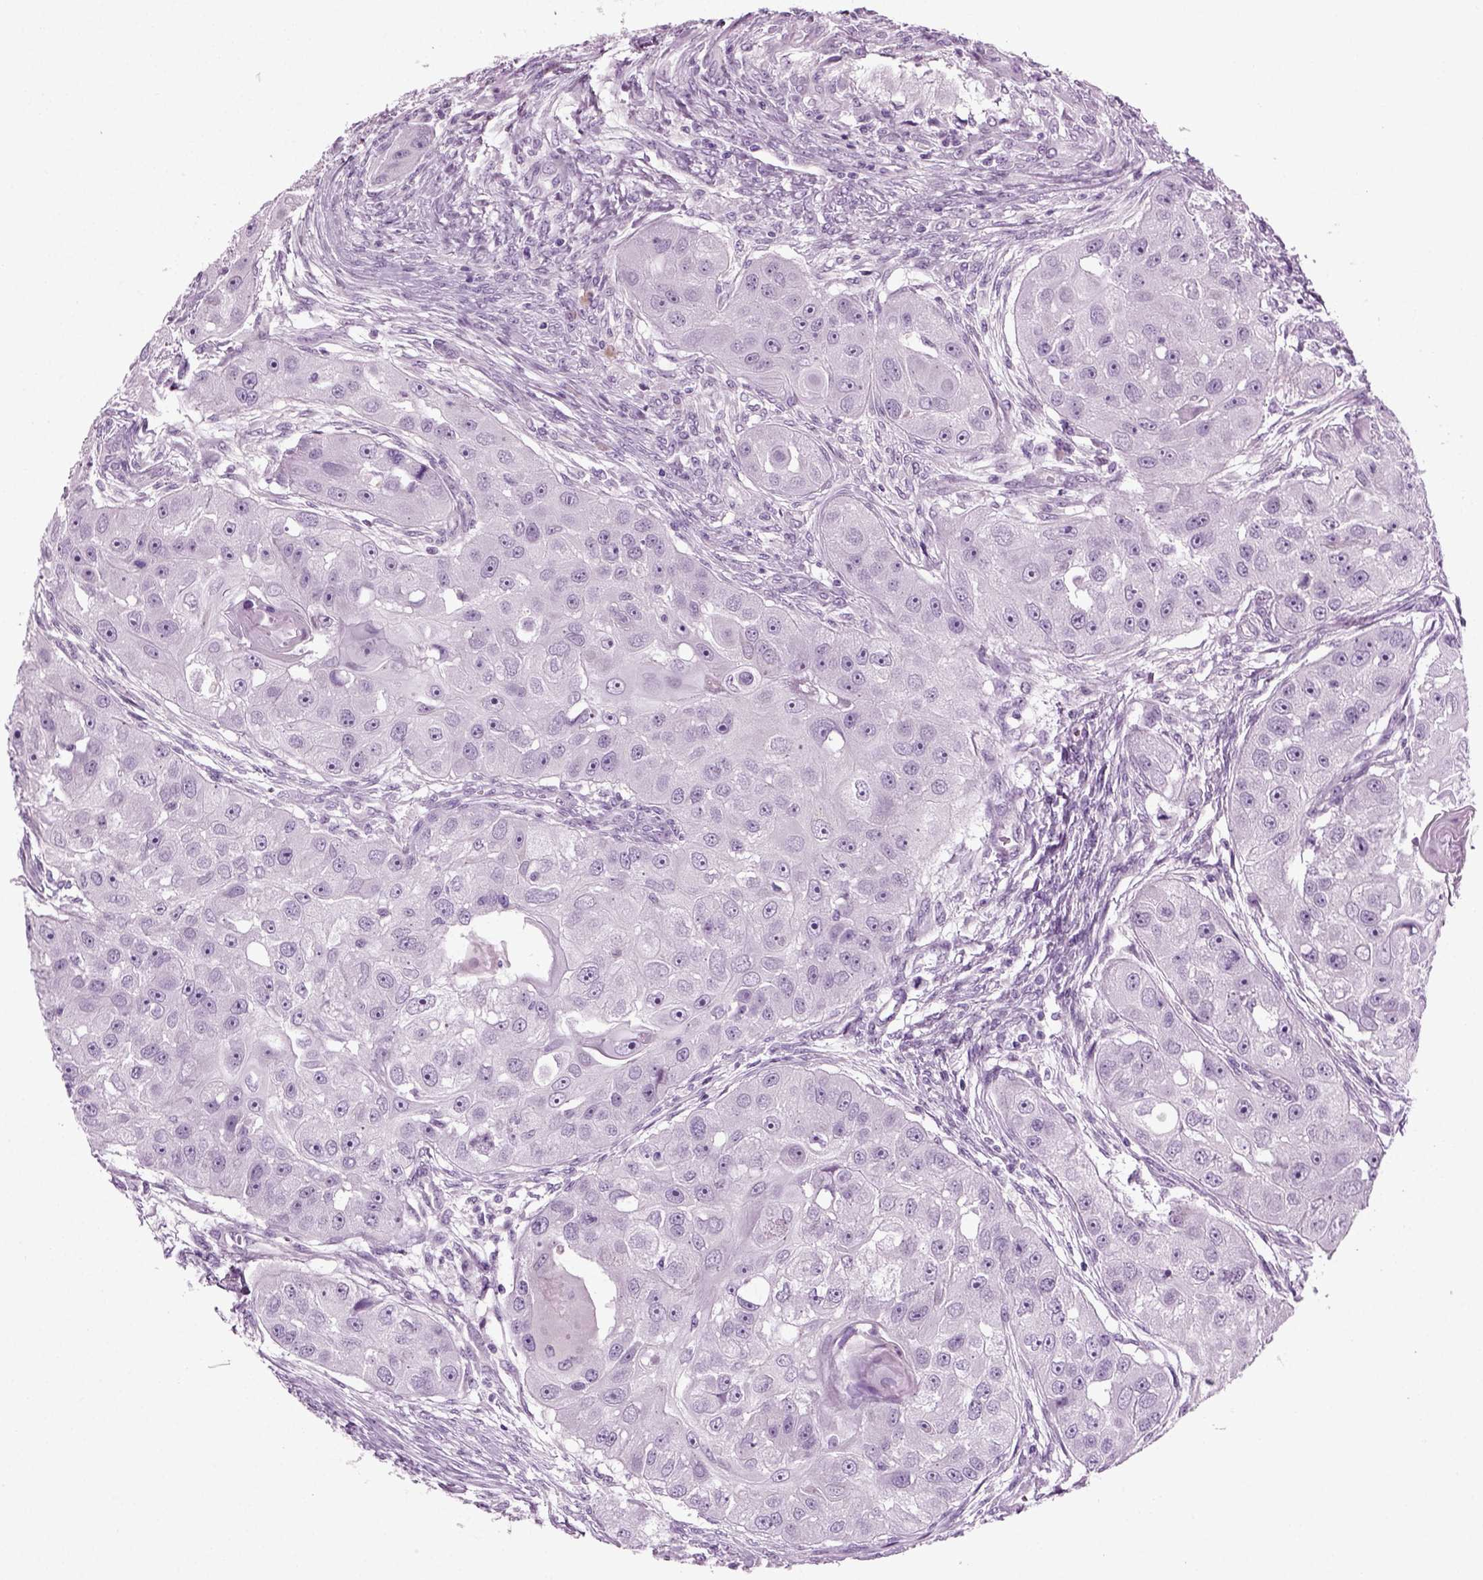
{"staining": {"intensity": "negative", "quantity": "none", "location": "none"}, "tissue": "head and neck cancer", "cell_type": "Tumor cells", "image_type": "cancer", "snomed": [{"axis": "morphology", "description": "Squamous cell carcinoma, NOS"}, {"axis": "topography", "description": "Head-Neck"}], "caption": "This is an immunohistochemistry (IHC) micrograph of head and neck cancer (squamous cell carcinoma). There is no expression in tumor cells.", "gene": "PRLH", "patient": {"sex": "male", "age": 51}}